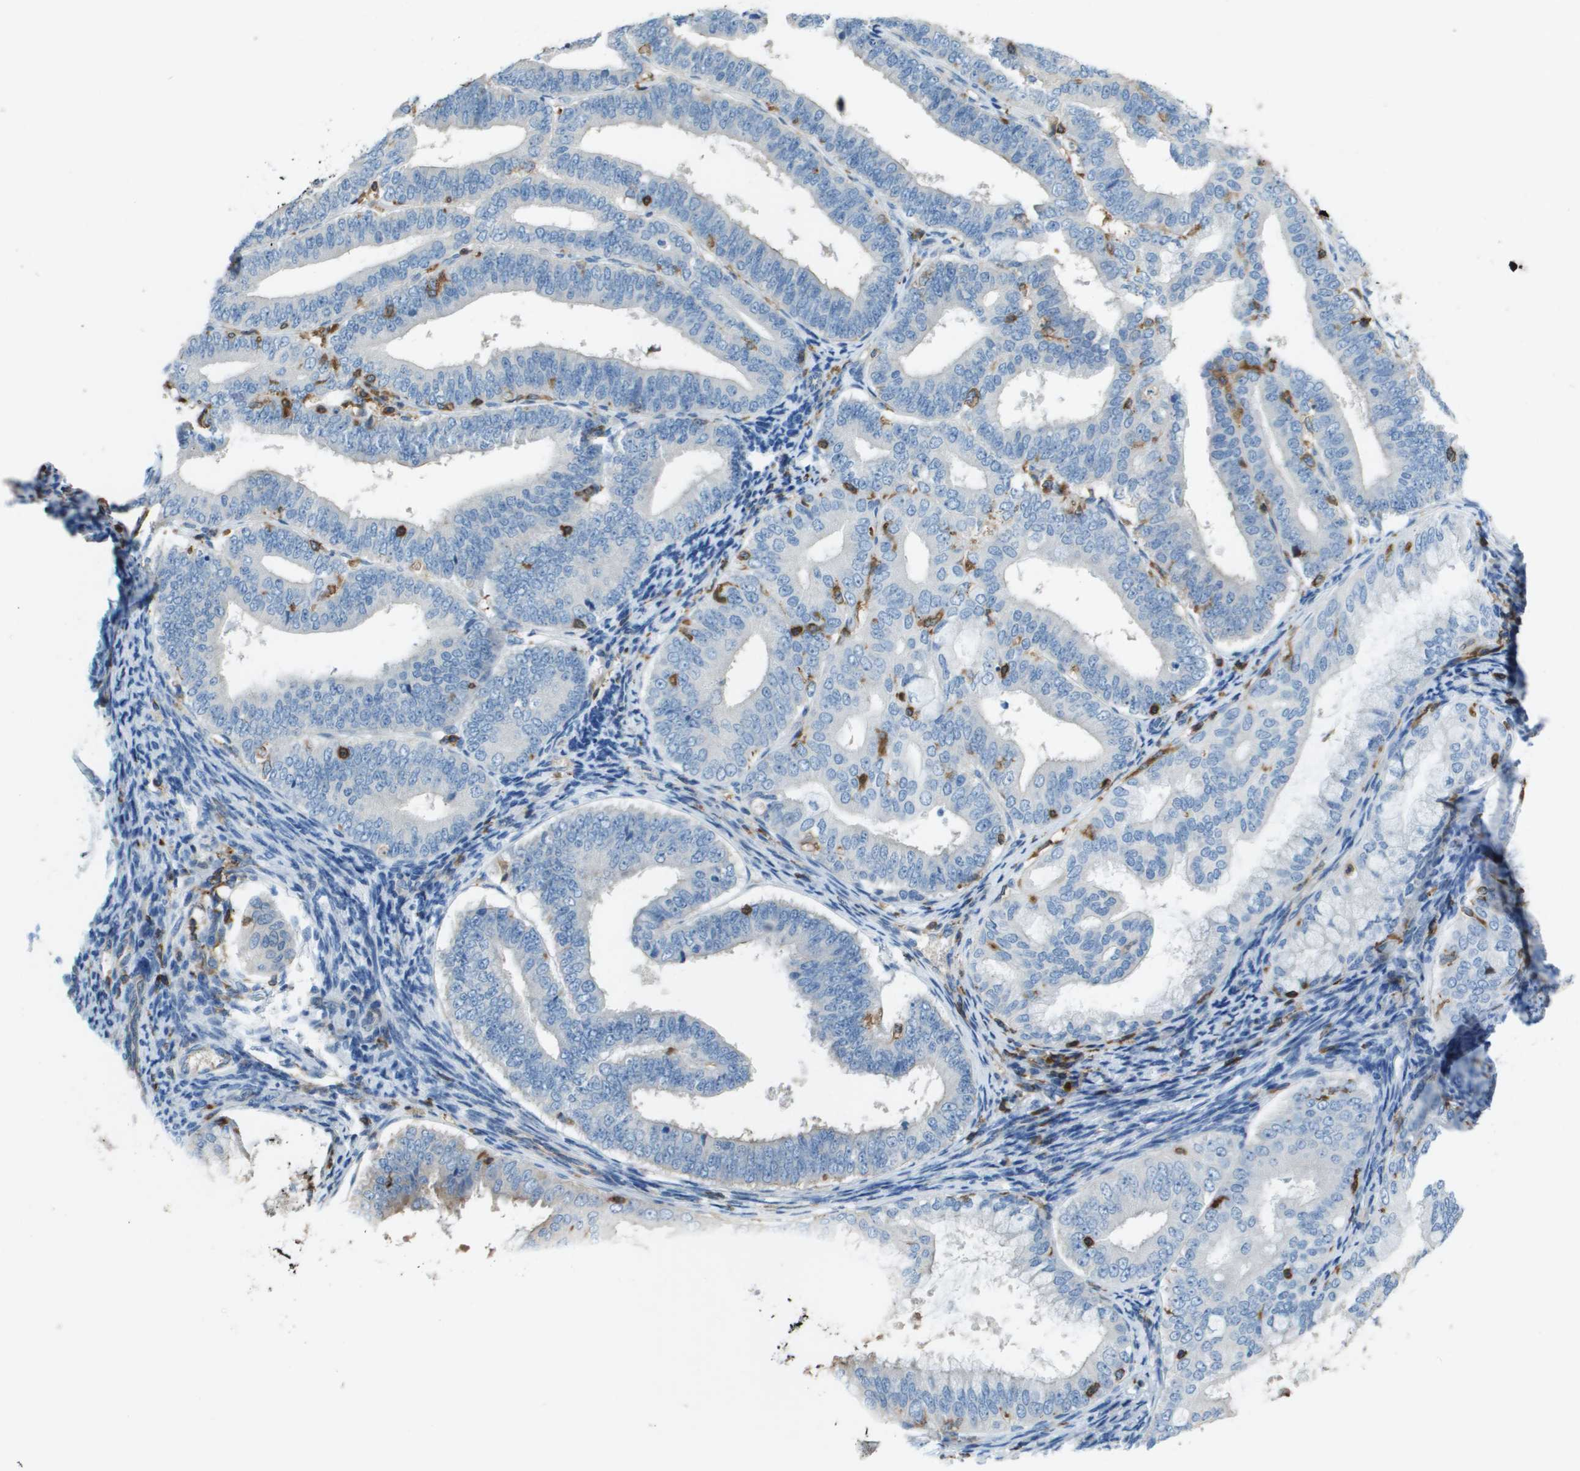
{"staining": {"intensity": "negative", "quantity": "none", "location": "none"}, "tissue": "endometrial cancer", "cell_type": "Tumor cells", "image_type": "cancer", "snomed": [{"axis": "morphology", "description": "Adenocarcinoma, NOS"}, {"axis": "topography", "description": "Endometrium"}], "caption": "Adenocarcinoma (endometrial) was stained to show a protein in brown. There is no significant expression in tumor cells. The staining was performed using DAB to visualize the protein expression in brown, while the nuclei were stained in blue with hematoxylin (Magnification: 20x).", "gene": "APBB1IP", "patient": {"sex": "female", "age": 63}}